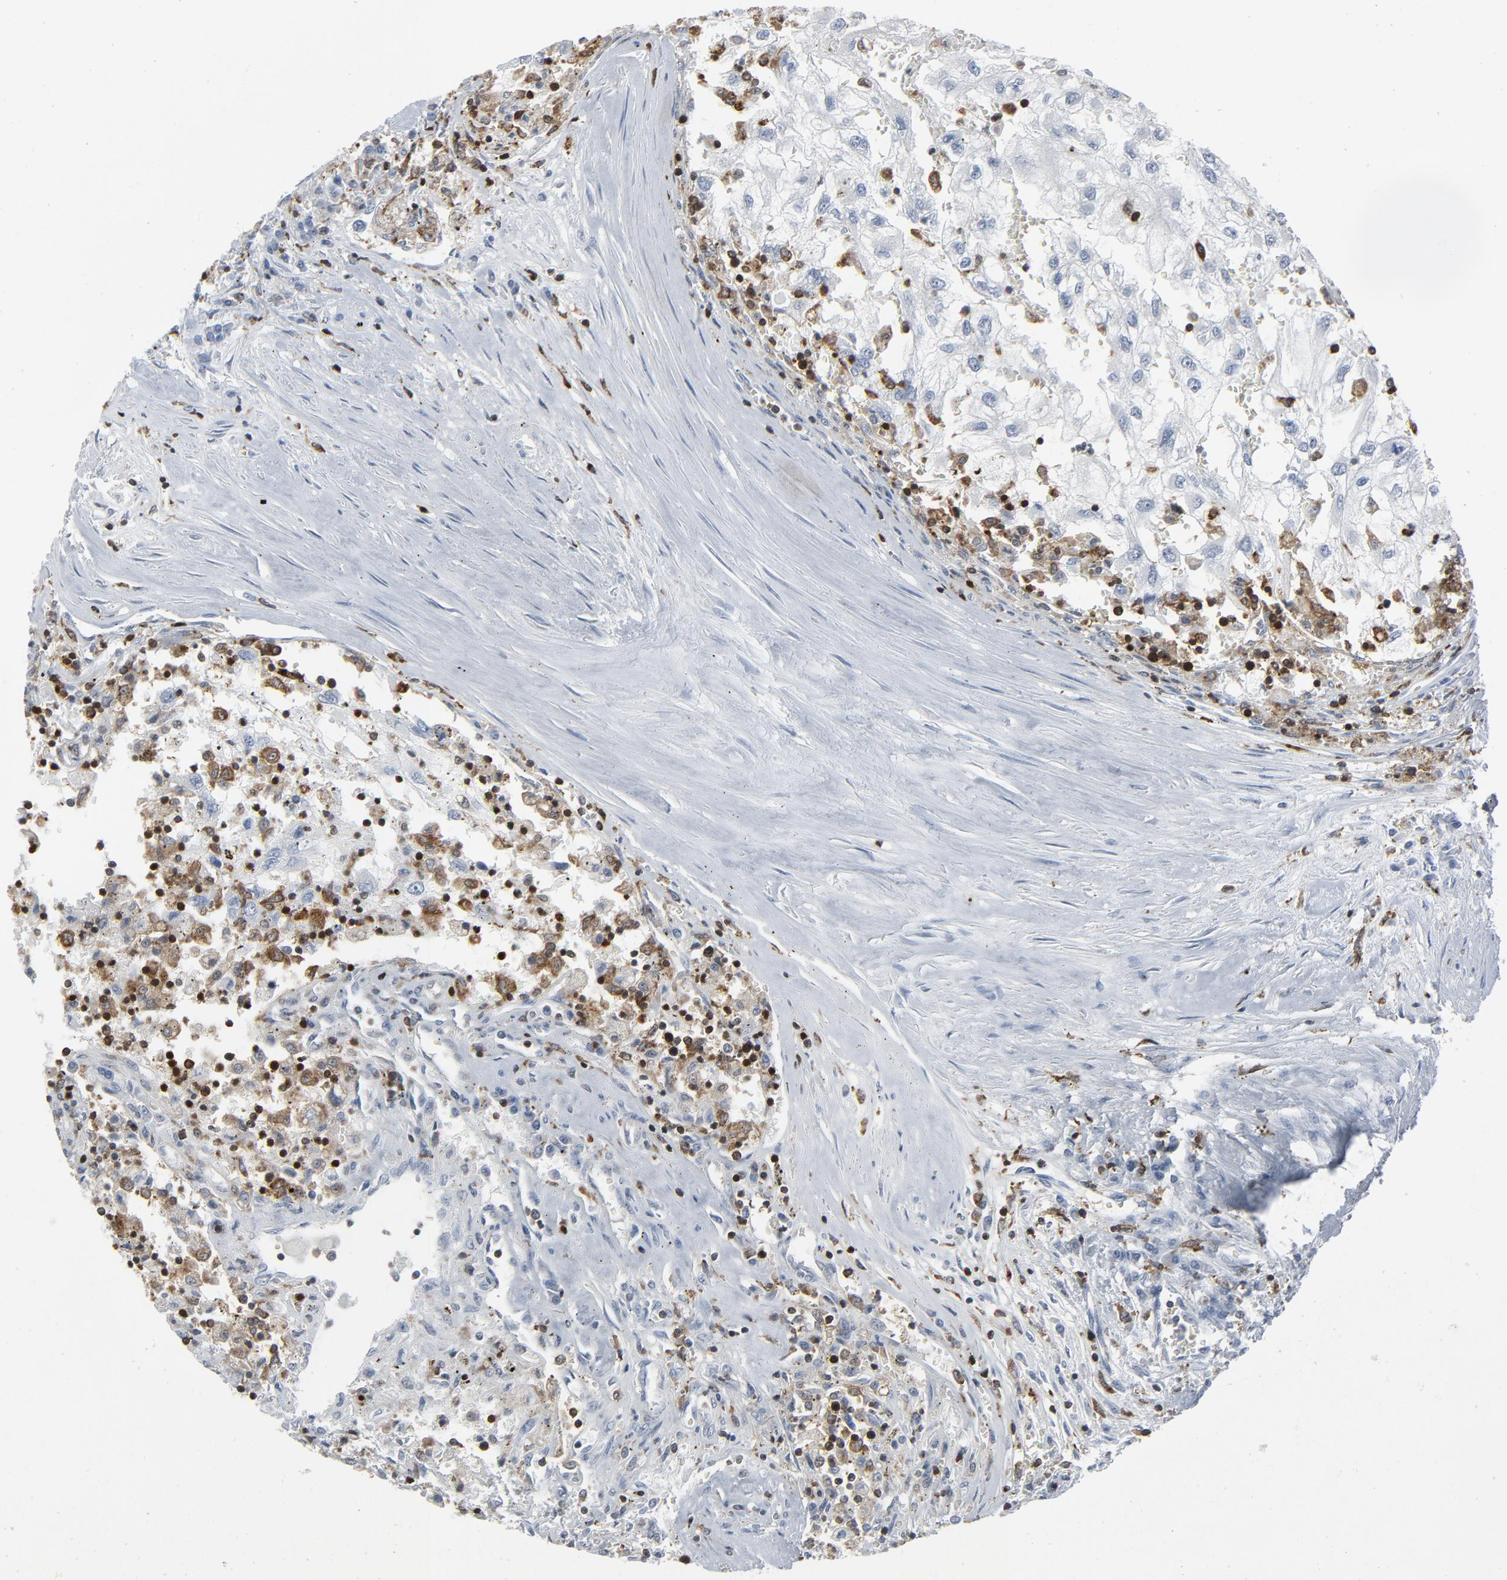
{"staining": {"intensity": "negative", "quantity": "none", "location": "none"}, "tissue": "renal cancer", "cell_type": "Tumor cells", "image_type": "cancer", "snomed": [{"axis": "morphology", "description": "Normal tissue, NOS"}, {"axis": "morphology", "description": "Adenocarcinoma, NOS"}, {"axis": "topography", "description": "Kidney"}], "caption": "This is an immunohistochemistry (IHC) photomicrograph of human adenocarcinoma (renal). There is no expression in tumor cells.", "gene": "LCP2", "patient": {"sex": "male", "age": 71}}